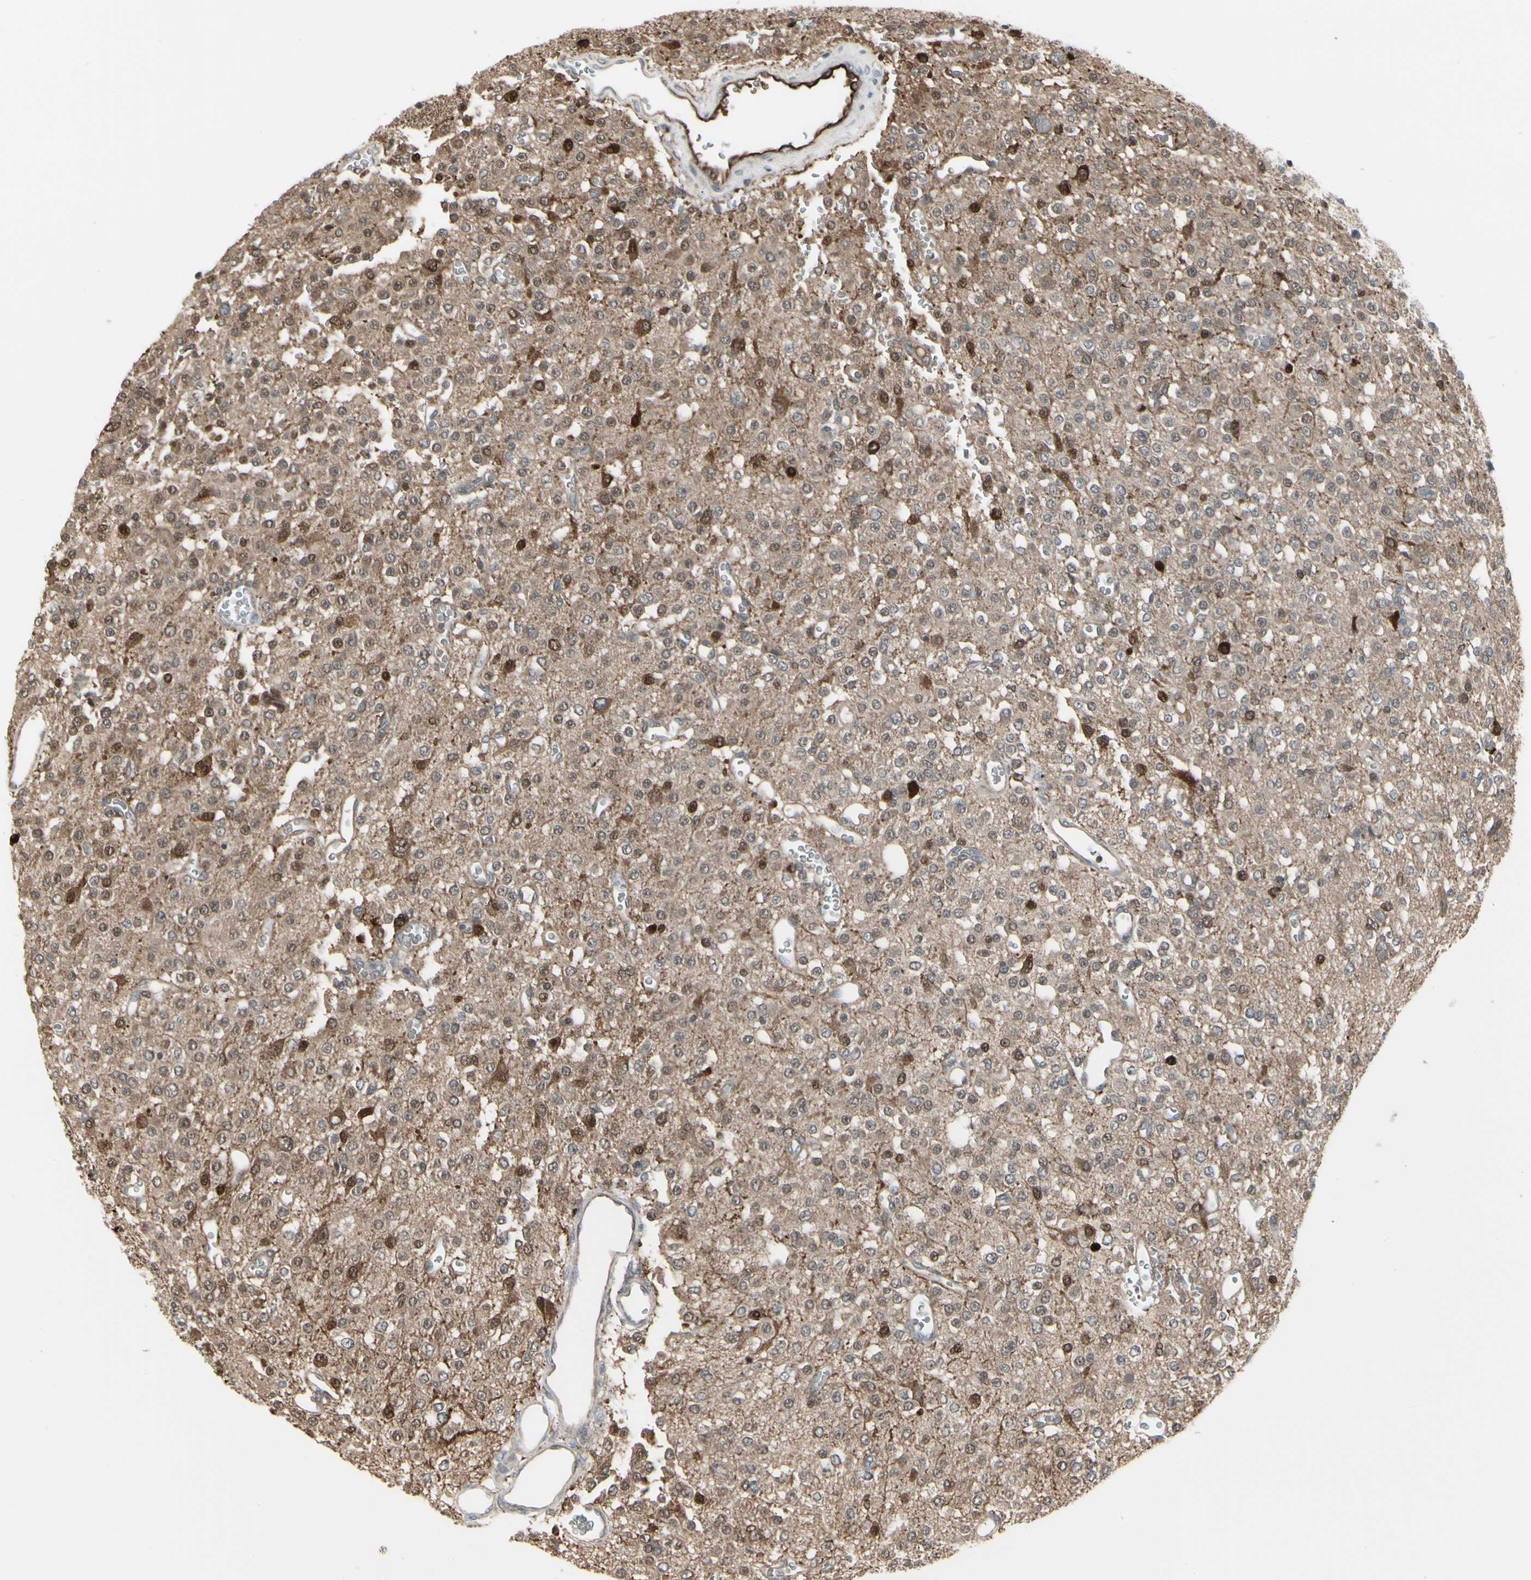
{"staining": {"intensity": "moderate", "quantity": "<25%", "location": "cytoplasmic/membranous,nuclear"}, "tissue": "glioma", "cell_type": "Tumor cells", "image_type": "cancer", "snomed": [{"axis": "morphology", "description": "Glioma, malignant, Low grade"}, {"axis": "topography", "description": "Brain"}], "caption": "Protein expression analysis of human malignant low-grade glioma reveals moderate cytoplasmic/membranous and nuclear positivity in about <25% of tumor cells. The staining is performed using DAB (3,3'-diaminobenzidine) brown chromogen to label protein expression. The nuclei are counter-stained blue using hematoxylin.", "gene": "IGFBP6", "patient": {"sex": "male", "age": 38}}